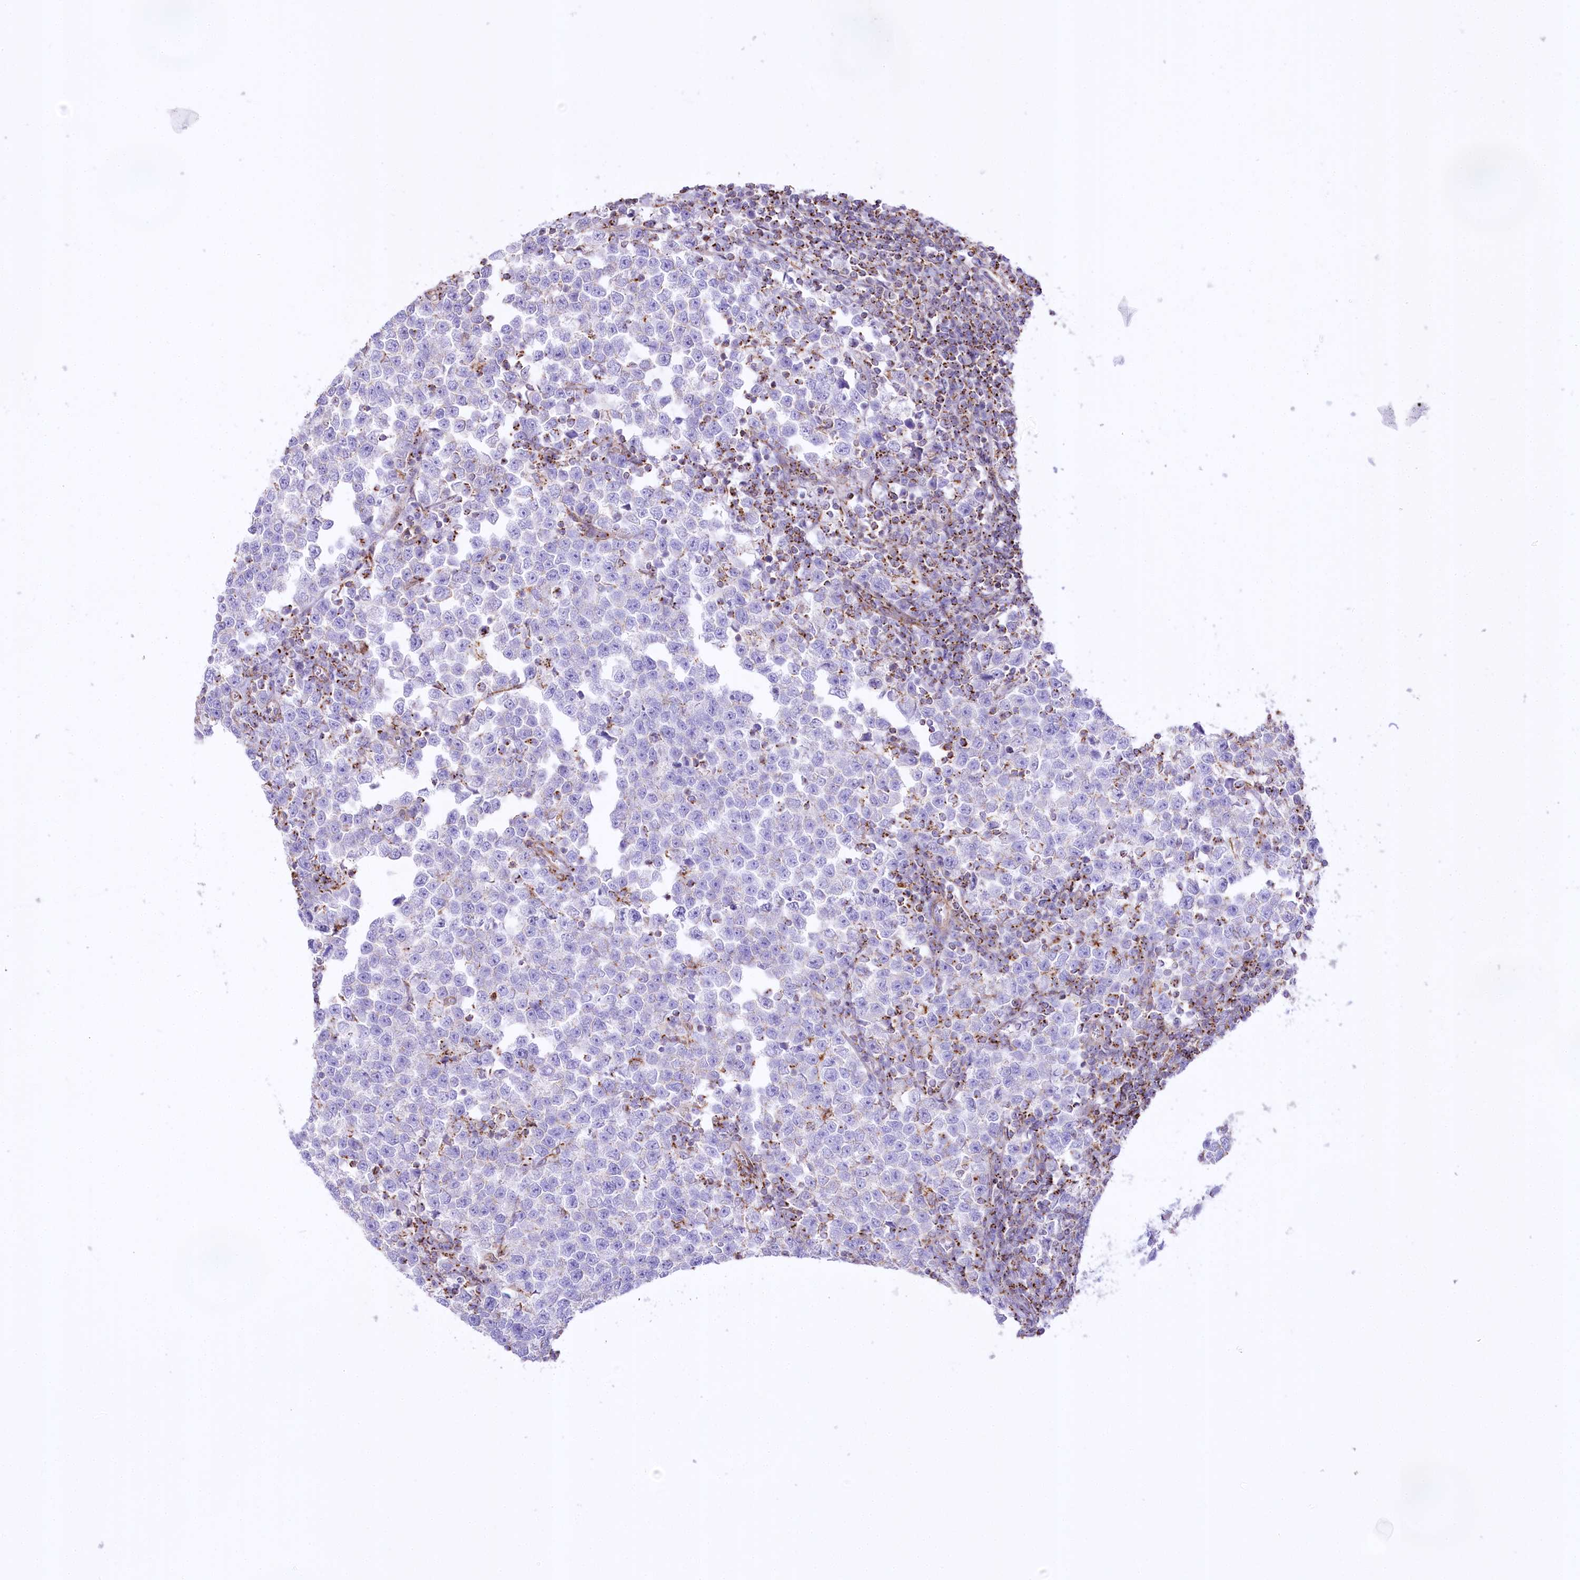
{"staining": {"intensity": "negative", "quantity": "none", "location": "none"}, "tissue": "testis cancer", "cell_type": "Tumor cells", "image_type": "cancer", "snomed": [{"axis": "morphology", "description": "Normal tissue, NOS"}, {"axis": "morphology", "description": "Seminoma, NOS"}, {"axis": "topography", "description": "Testis"}], "caption": "An immunohistochemistry micrograph of testis seminoma is shown. There is no staining in tumor cells of testis seminoma. (DAB IHC visualized using brightfield microscopy, high magnification).", "gene": "FAM216A", "patient": {"sex": "male", "age": 43}}